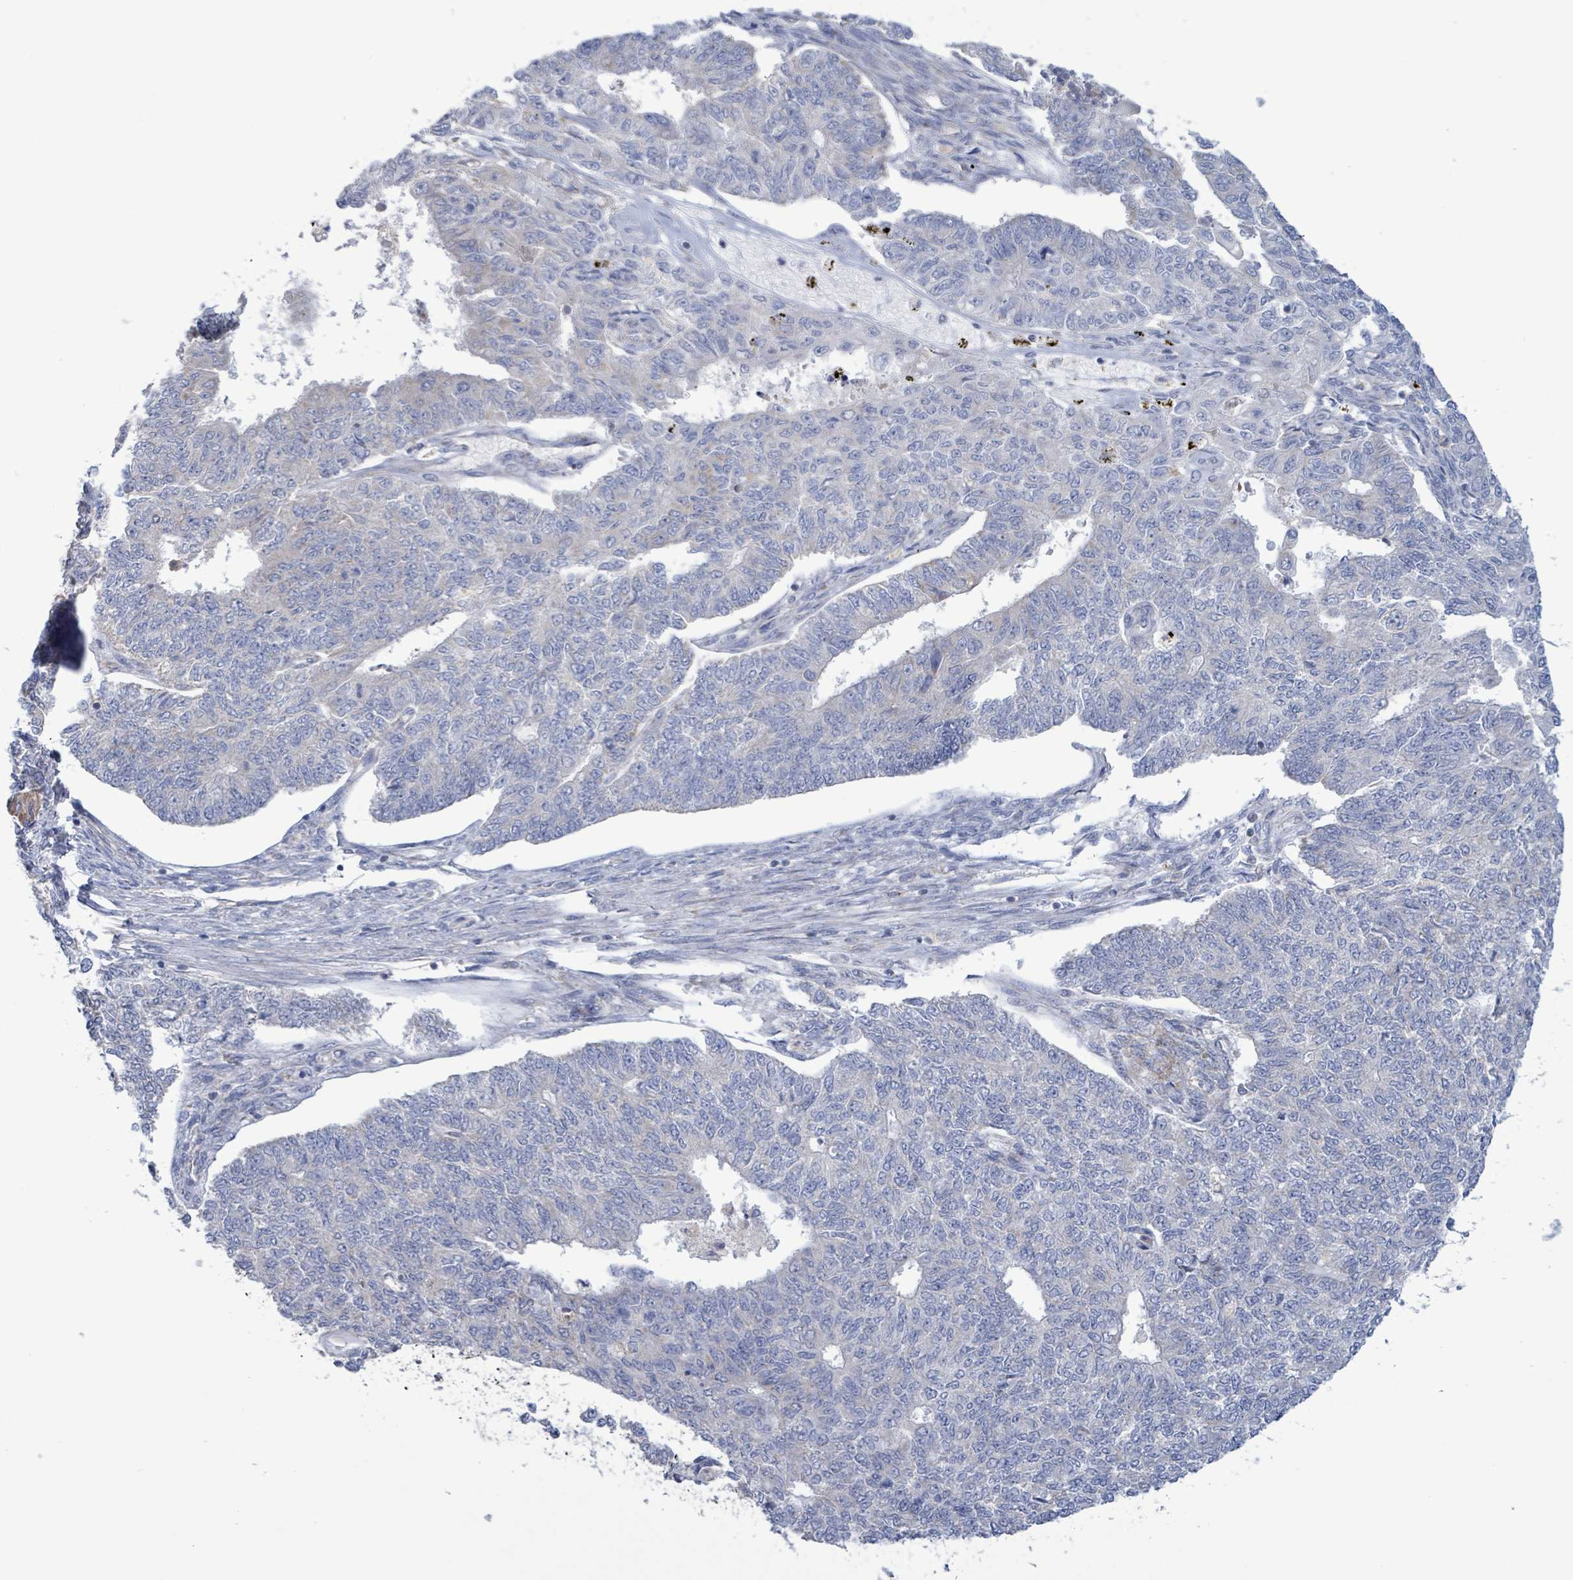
{"staining": {"intensity": "negative", "quantity": "none", "location": "none"}, "tissue": "endometrial cancer", "cell_type": "Tumor cells", "image_type": "cancer", "snomed": [{"axis": "morphology", "description": "Adenocarcinoma, NOS"}, {"axis": "topography", "description": "Endometrium"}], "caption": "This micrograph is of adenocarcinoma (endometrial) stained with immunohistochemistry (IHC) to label a protein in brown with the nuclei are counter-stained blue. There is no positivity in tumor cells.", "gene": "AKR1C4", "patient": {"sex": "female", "age": 32}}